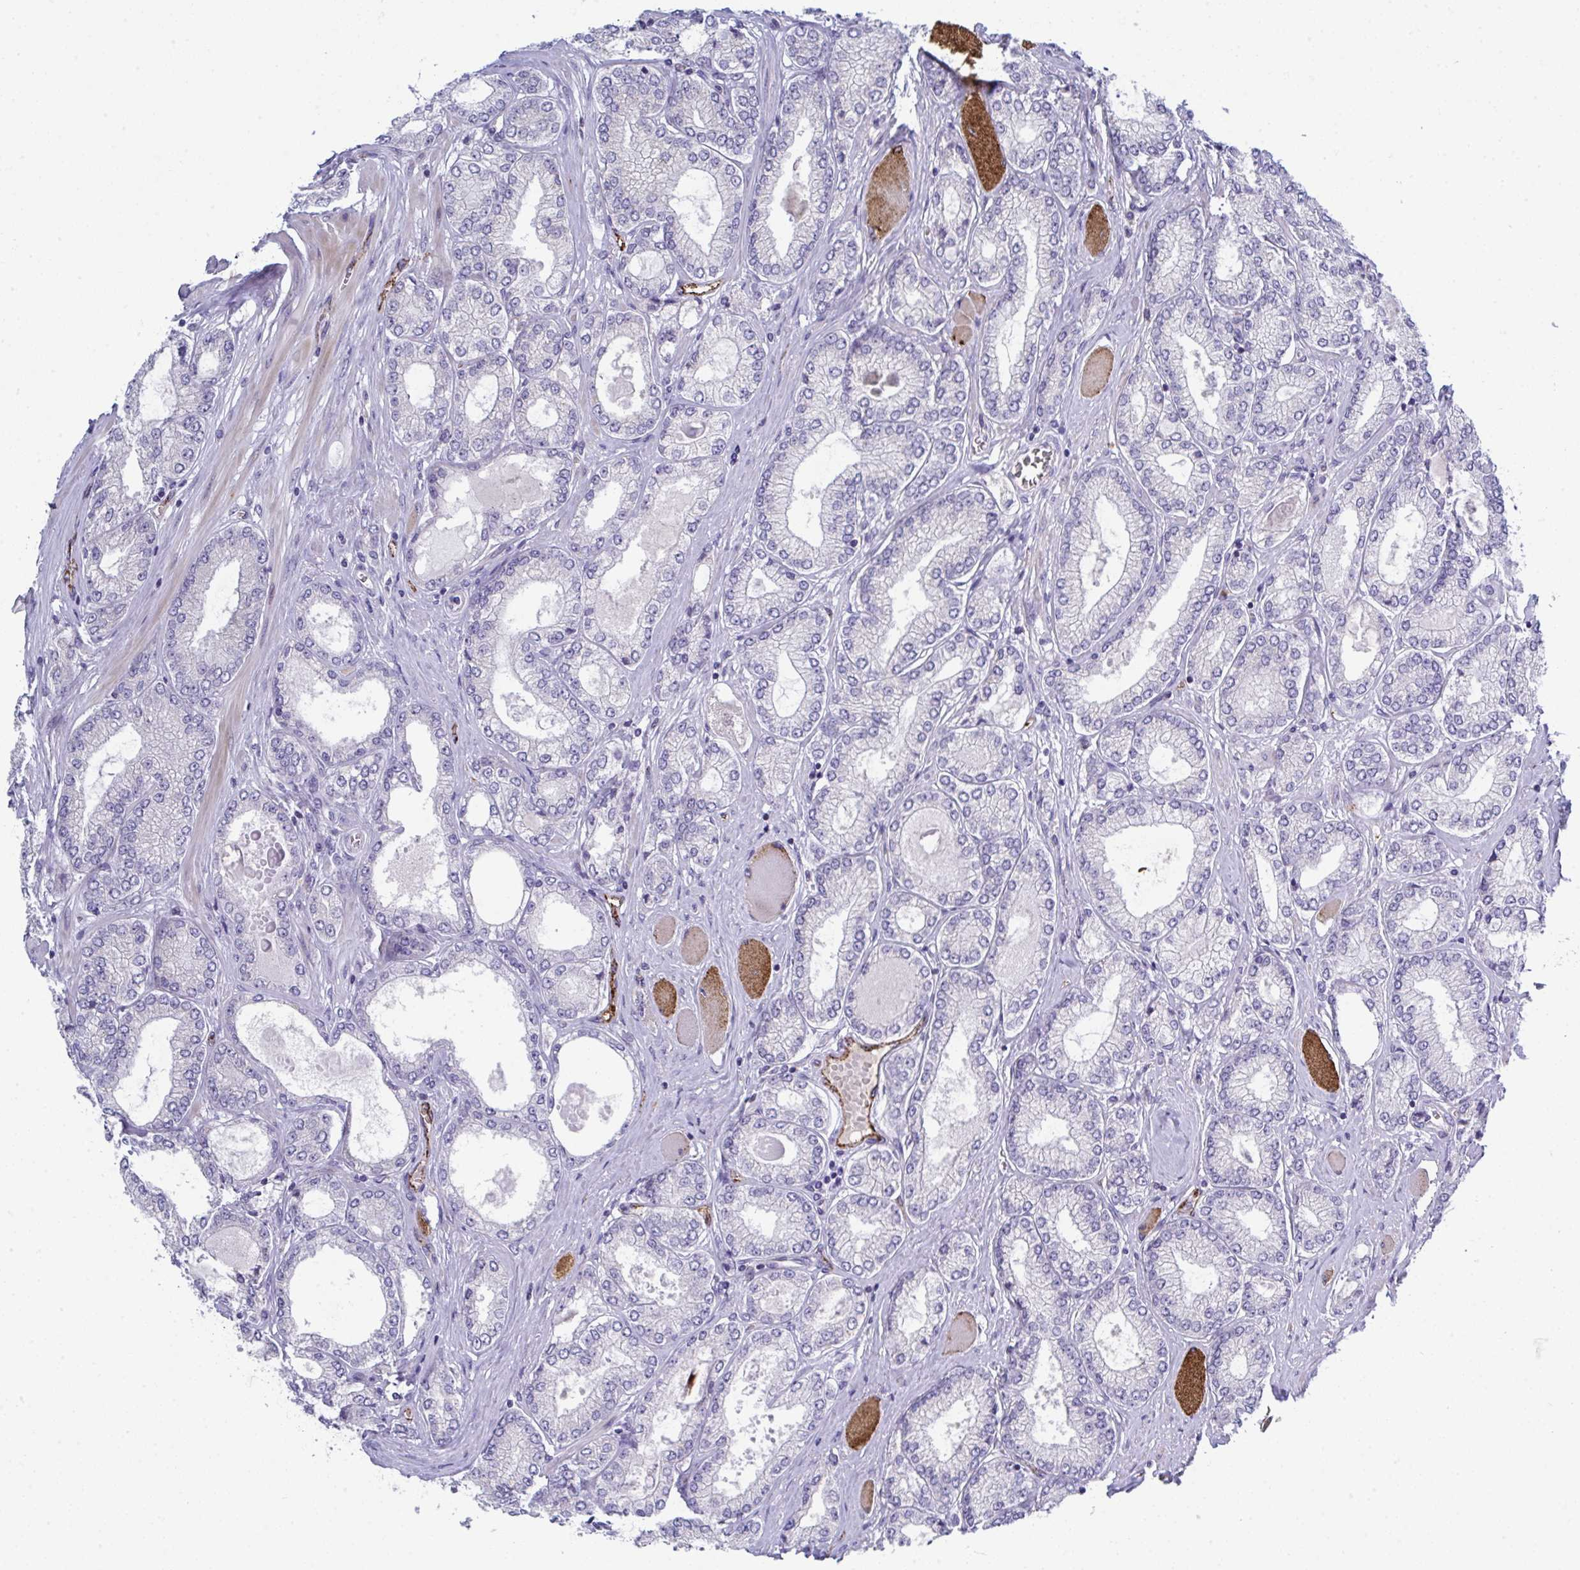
{"staining": {"intensity": "negative", "quantity": "none", "location": "none"}, "tissue": "prostate cancer", "cell_type": "Tumor cells", "image_type": "cancer", "snomed": [{"axis": "morphology", "description": "Adenocarcinoma, High grade"}, {"axis": "topography", "description": "Prostate"}], "caption": "An image of human prostate cancer is negative for staining in tumor cells. (DAB immunohistochemistry, high magnification).", "gene": "TOR1AIP2", "patient": {"sex": "male", "age": 68}}